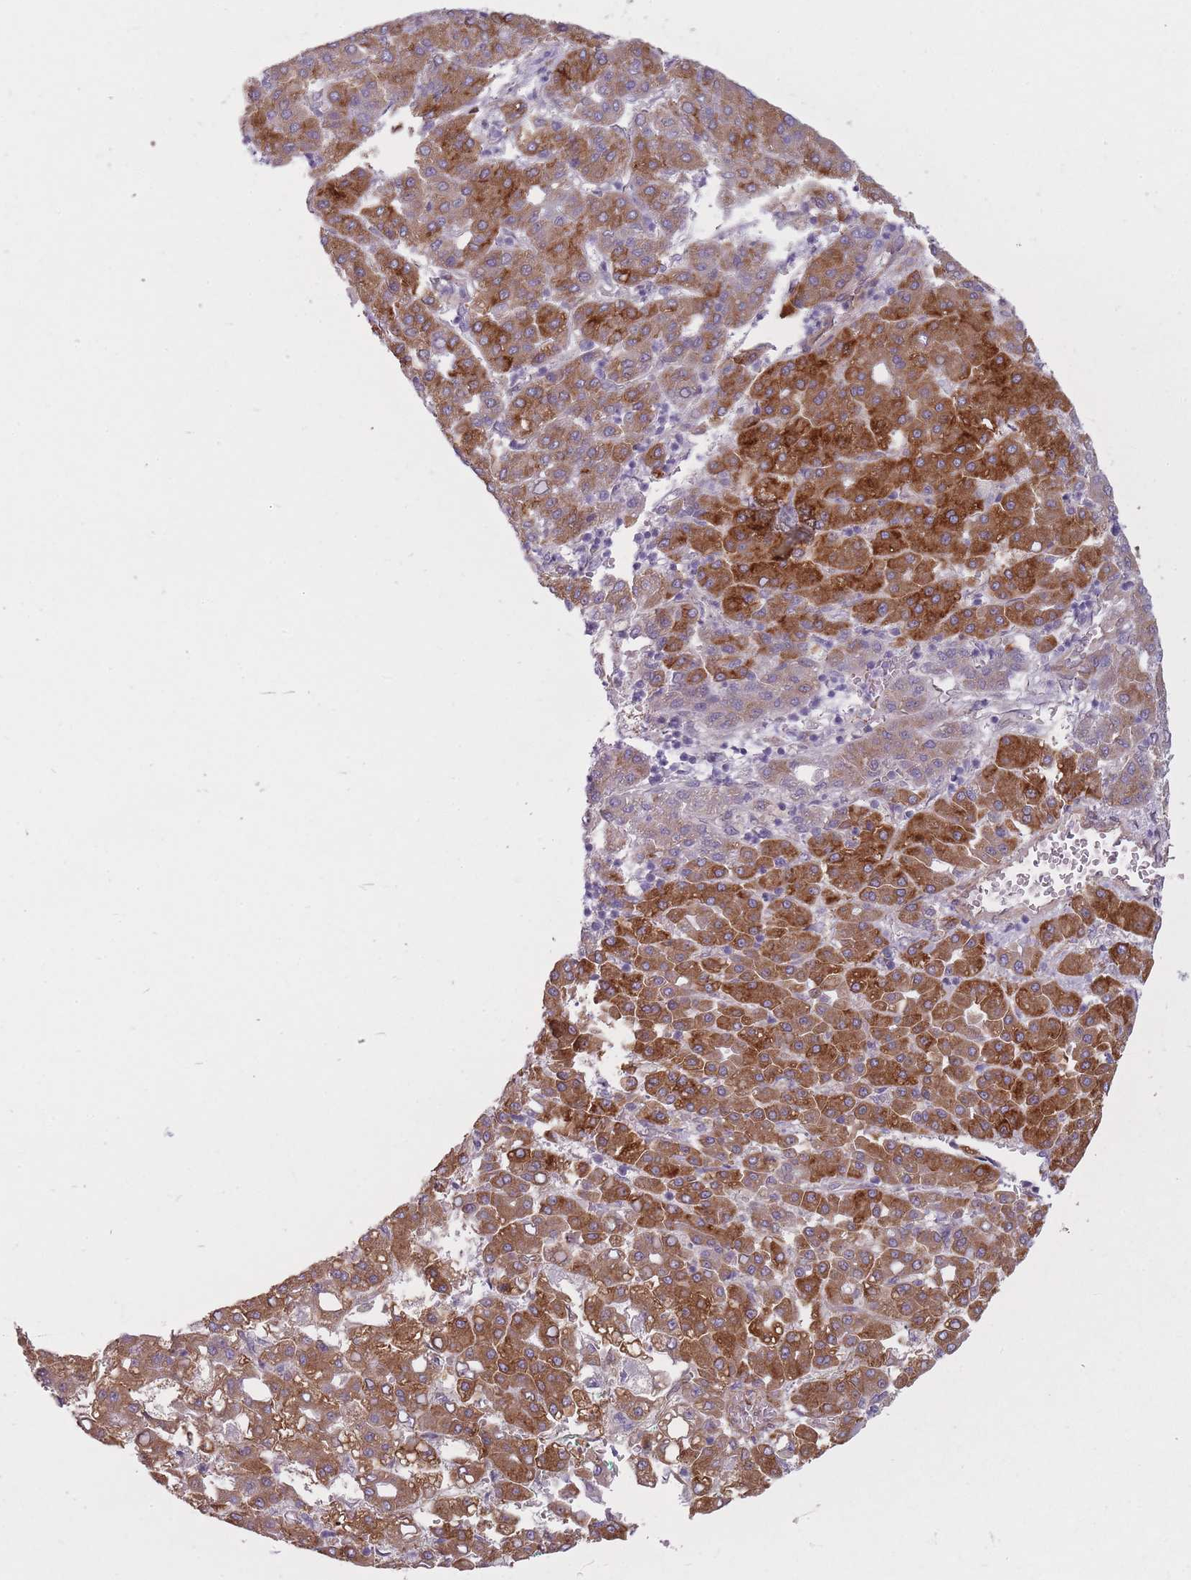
{"staining": {"intensity": "strong", "quantity": "25%-75%", "location": "cytoplasmic/membranous"}, "tissue": "liver cancer", "cell_type": "Tumor cells", "image_type": "cancer", "snomed": [{"axis": "morphology", "description": "Carcinoma, Hepatocellular, NOS"}, {"axis": "topography", "description": "Liver"}], "caption": "A micrograph of liver hepatocellular carcinoma stained for a protein displays strong cytoplasmic/membranous brown staining in tumor cells.", "gene": "PGRMC2", "patient": {"sex": "male", "age": 65}}